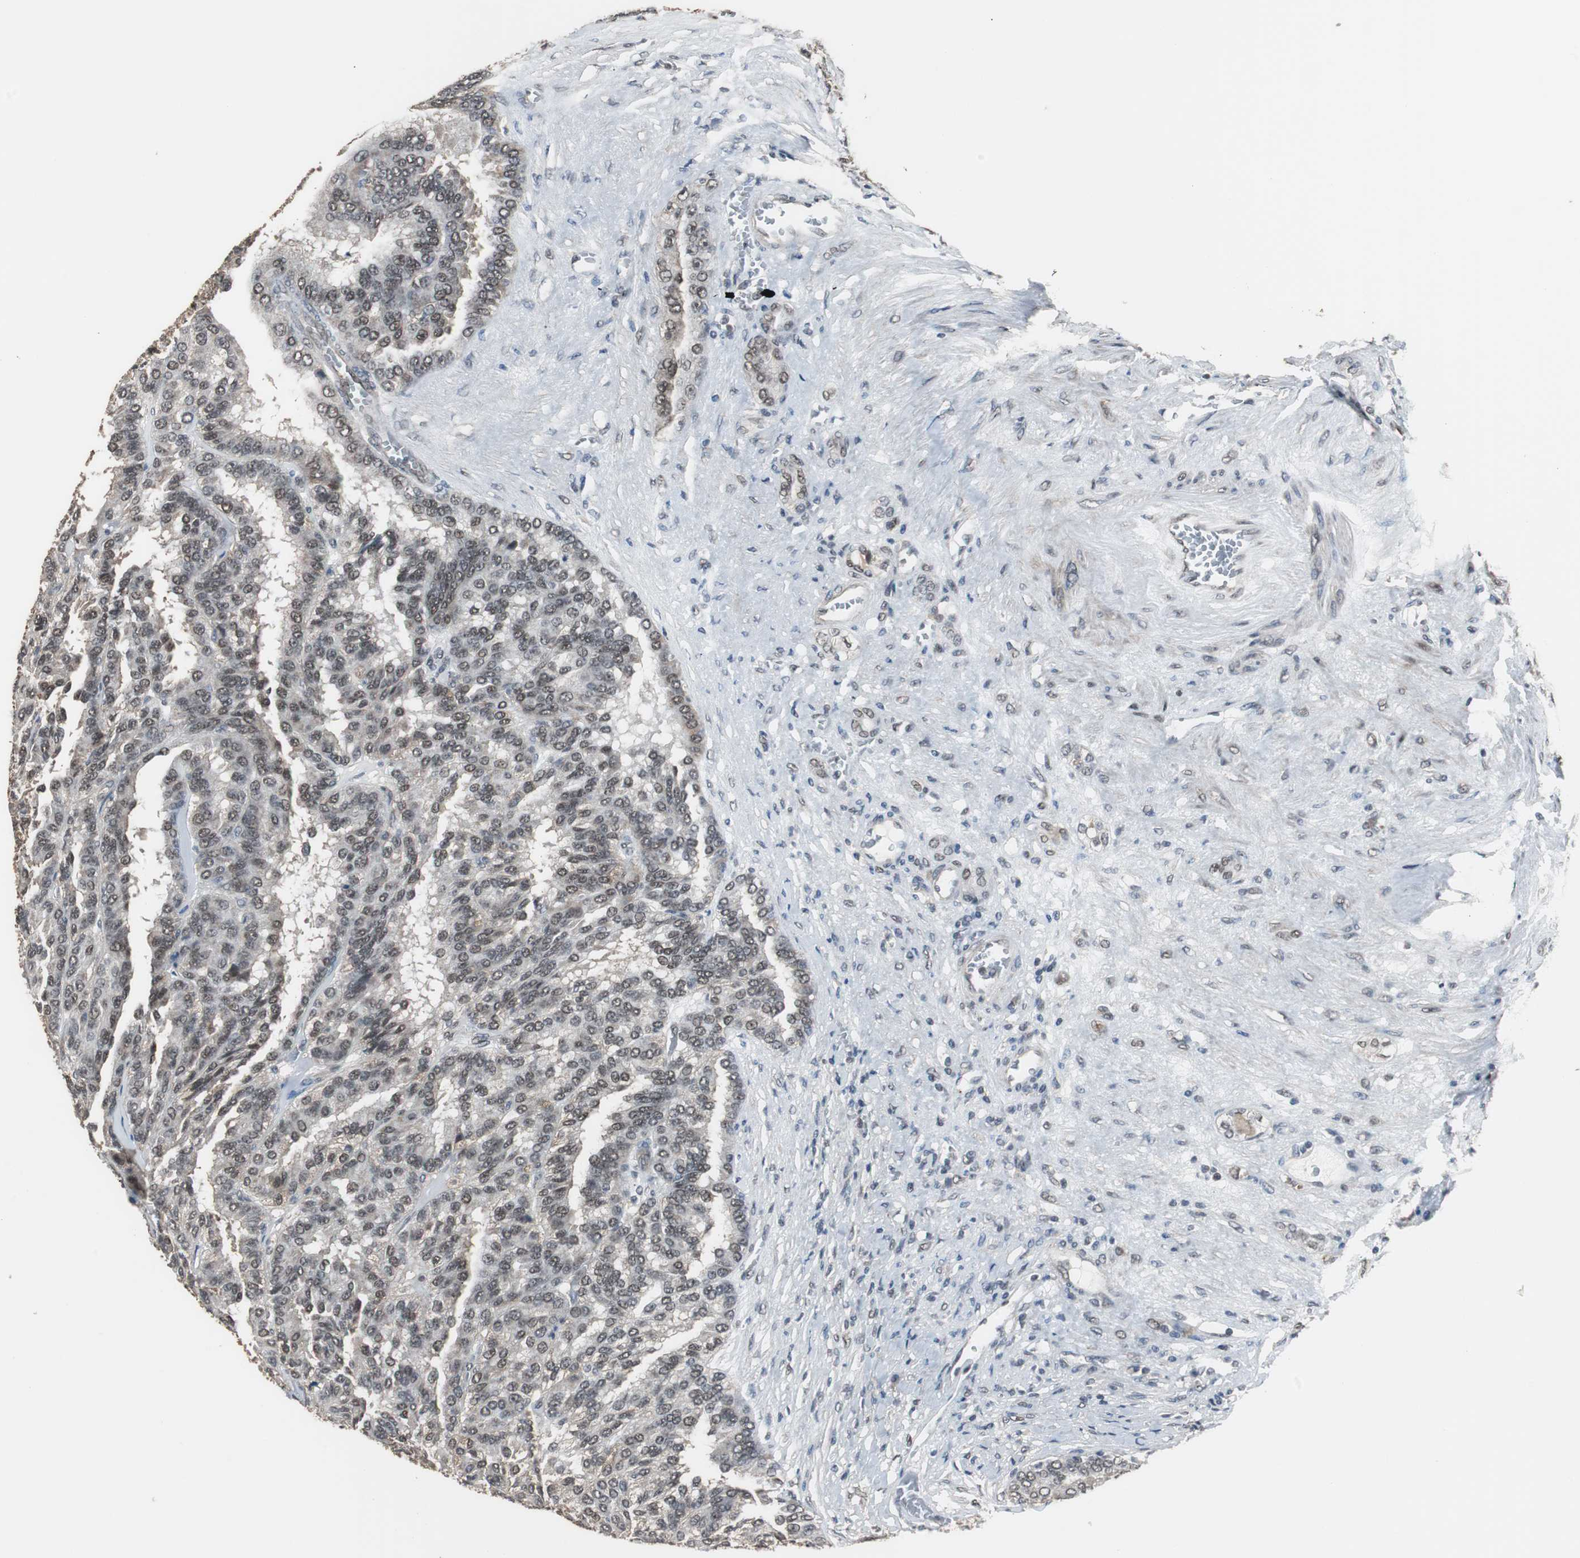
{"staining": {"intensity": "moderate", "quantity": "25%-75%", "location": "nuclear"}, "tissue": "renal cancer", "cell_type": "Tumor cells", "image_type": "cancer", "snomed": [{"axis": "morphology", "description": "Adenocarcinoma, NOS"}, {"axis": "topography", "description": "Kidney"}], "caption": "Renal adenocarcinoma was stained to show a protein in brown. There is medium levels of moderate nuclear expression in about 25%-75% of tumor cells.", "gene": "ZHX2", "patient": {"sex": "male", "age": 46}}